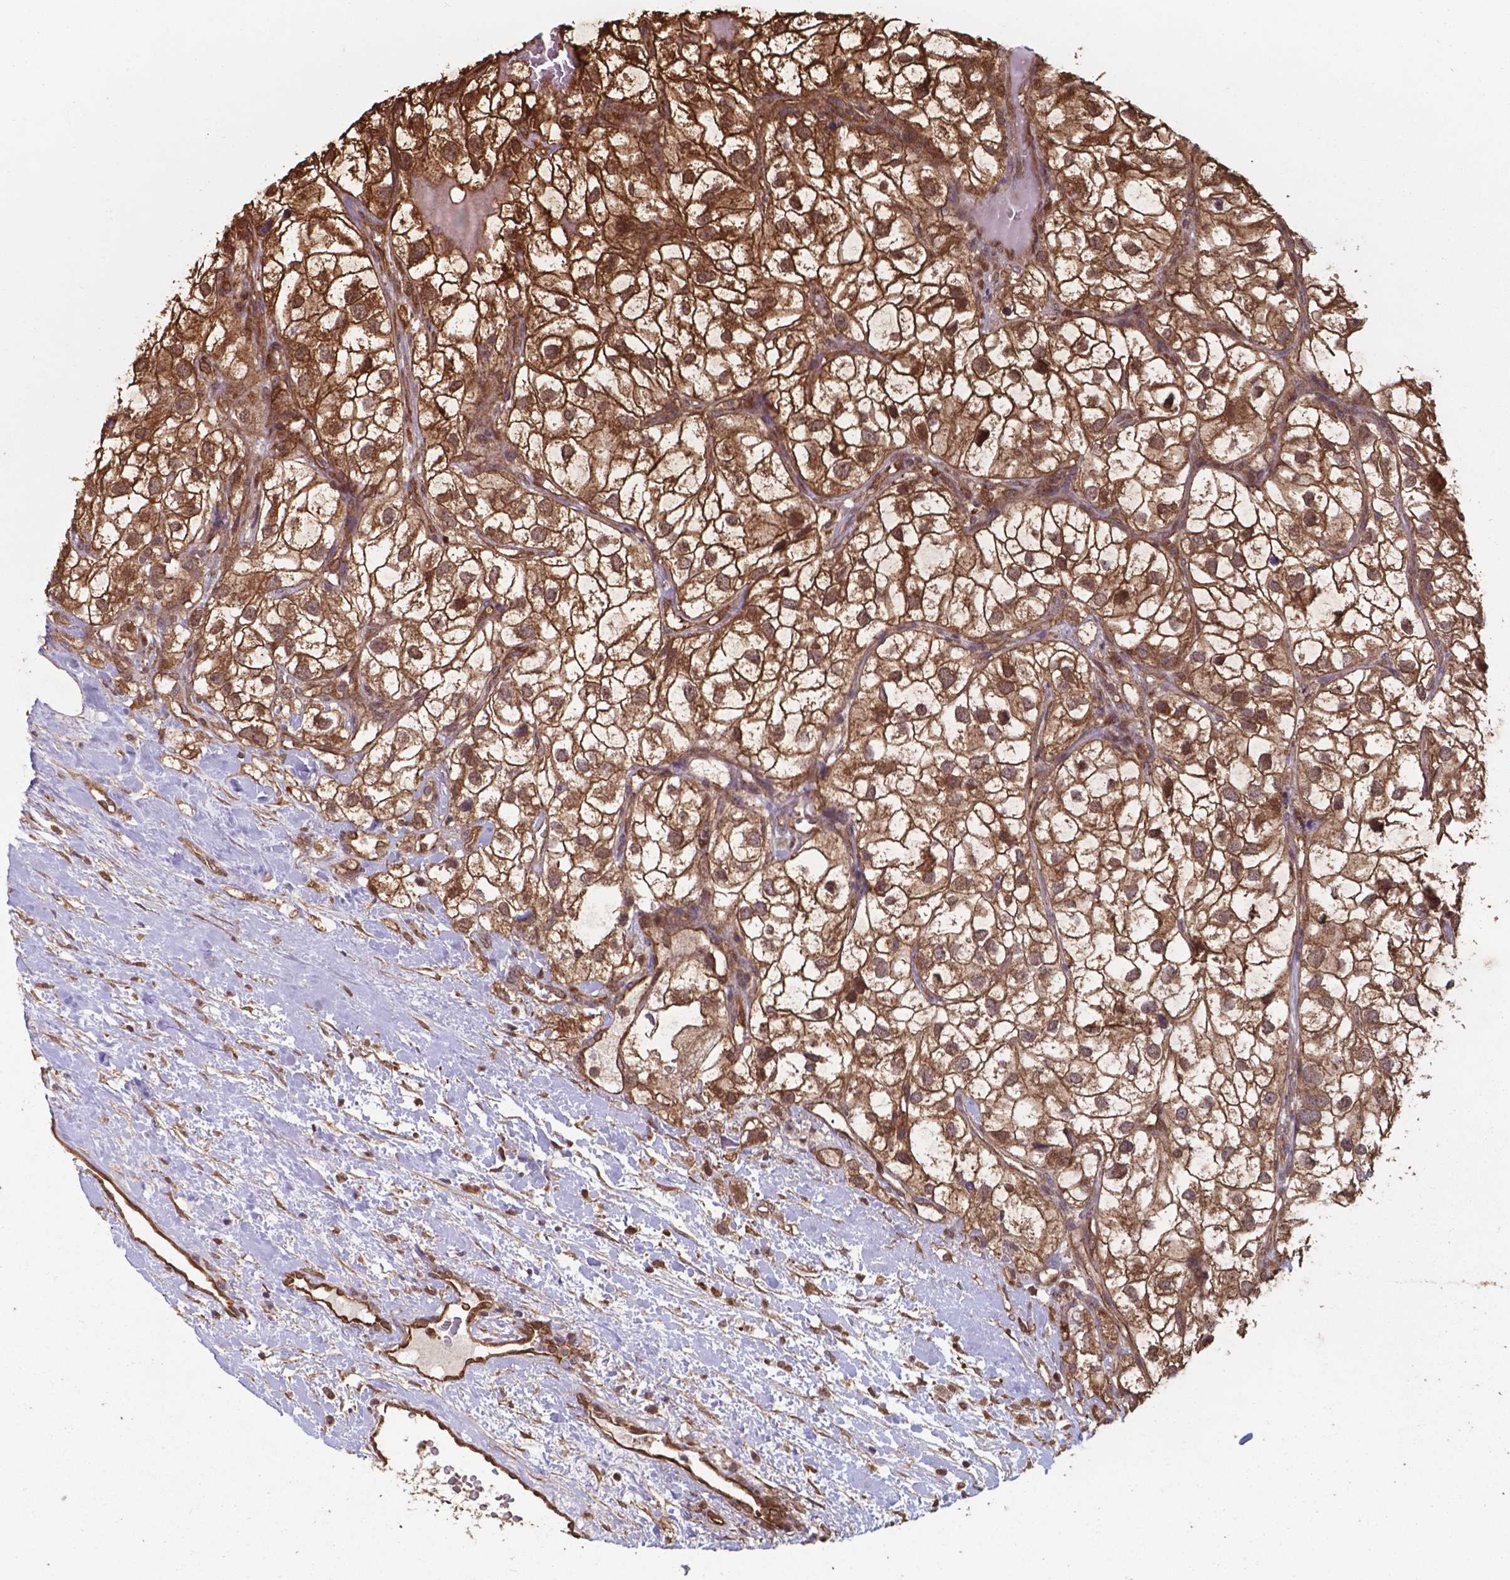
{"staining": {"intensity": "moderate", "quantity": ">75%", "location": "cytoplasmic/membranous,nuclear"}, "tissue": "renal cancer", "cell_type": "Tumor cells", "image_type": "cancer", "snomed": [{"axis": "morphology", "description": "Adenocarcinoma, NOS"}, {"axis": "topography", "description": "Kidney"}], "caption": "An image of human renal cancer (adenocarcinoma) stained for a protein shows moderate cytoplasmic/membranous and nuclear brown staining in tumor cells.", "gene": "CHP2", "patient": {"sex": "male", "age": 59}}